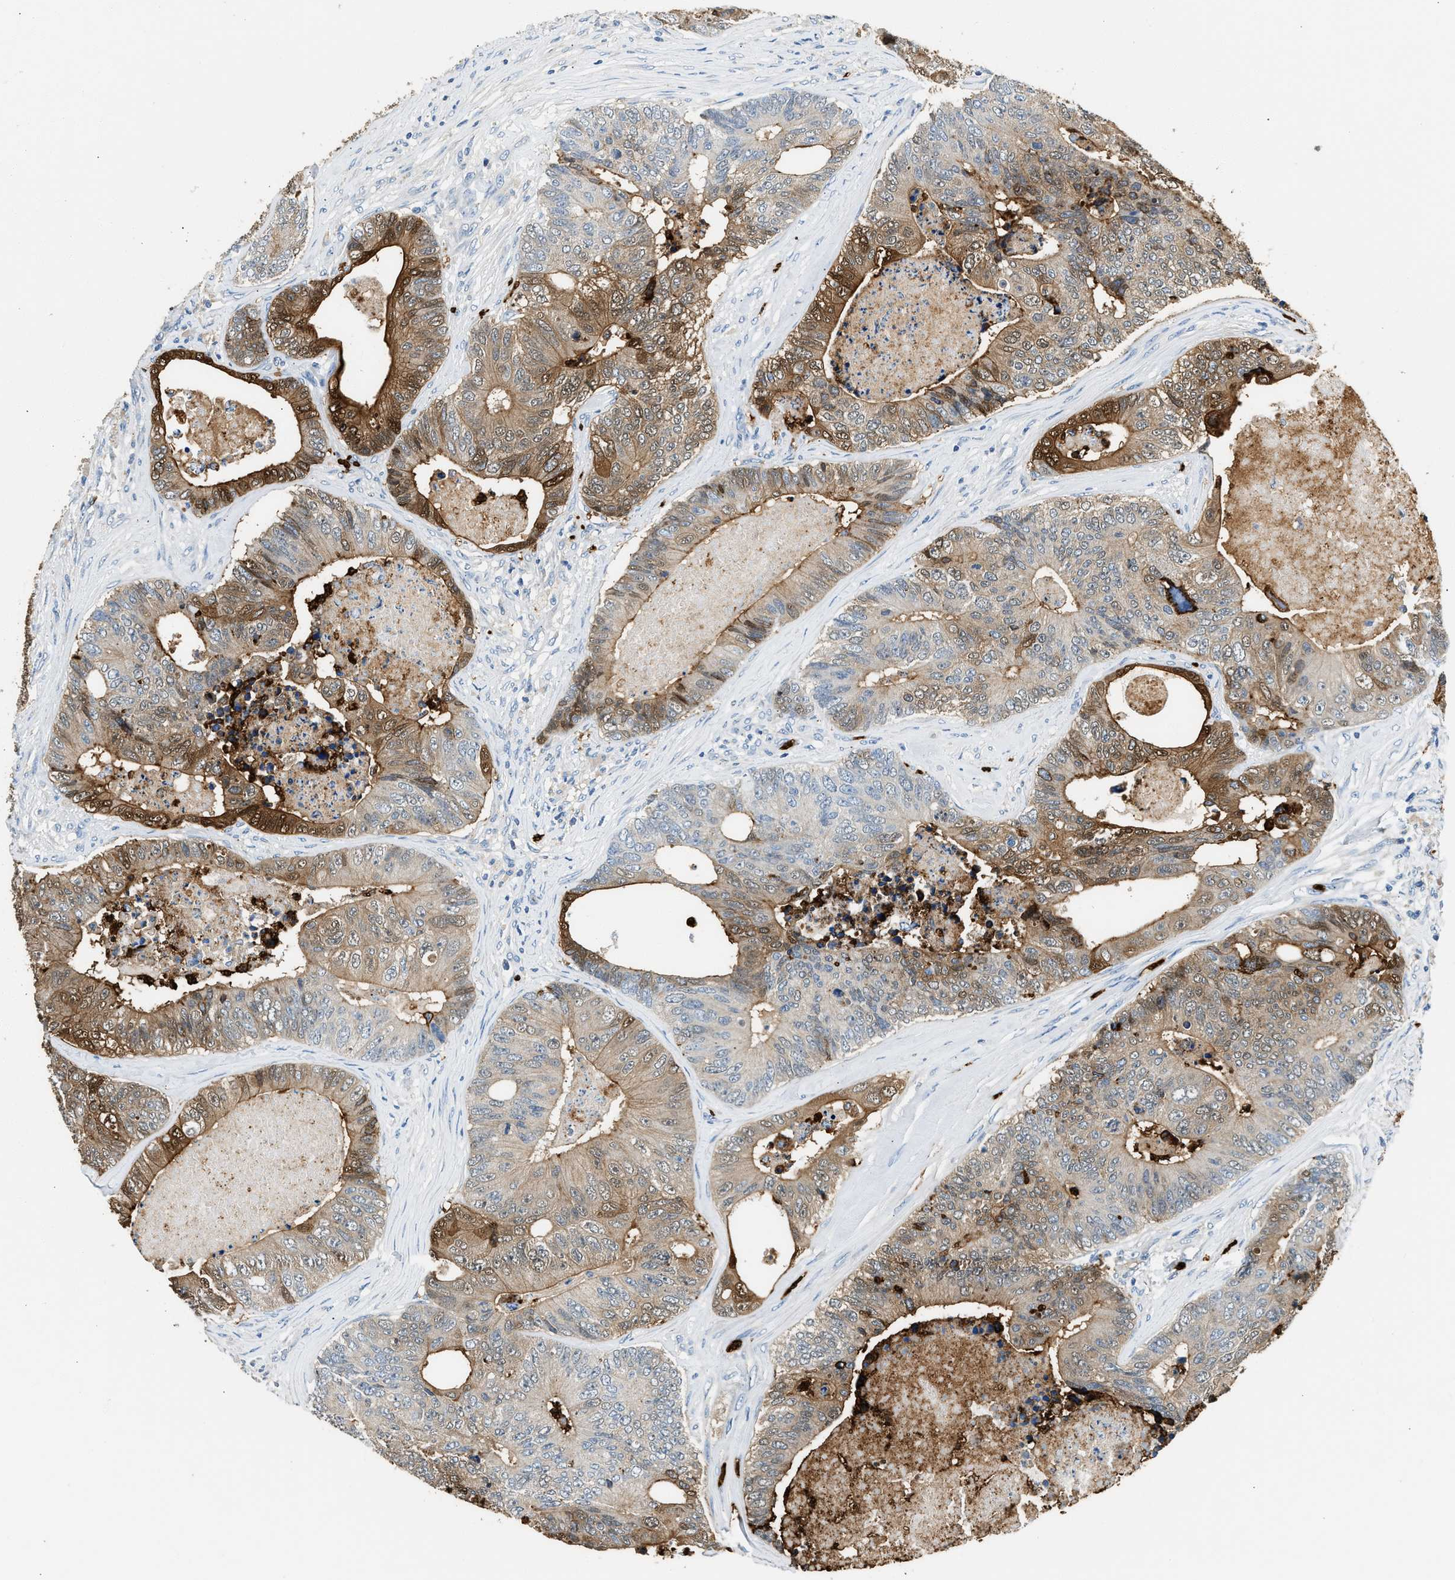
{"staining": {"intensity": "moderate", "quantity": ">75%", "location": "cytoplasmic/membranous,nuclear"}, "tissue": "colorectal cancer", "cell_type": "Tumor cells", "image_type": "cancer", "snomed": [{"axis": "morphology", "description": "Adenocarcinoma, NOS"}, {"axis": "topography", "description": "Colon"}], "caption": "Immunohistochemical staining of human colorectal cancer displays medium levels of moderate cytoplasmic/membranous and nuclear expression in about >75% of tumor cells. Immunohistochemistry (ihc) stains the protein of interest in brown and the nuclei are stained blue.", "gene": "ANXA3", "patient": {"sex": "female", "age": 67}}